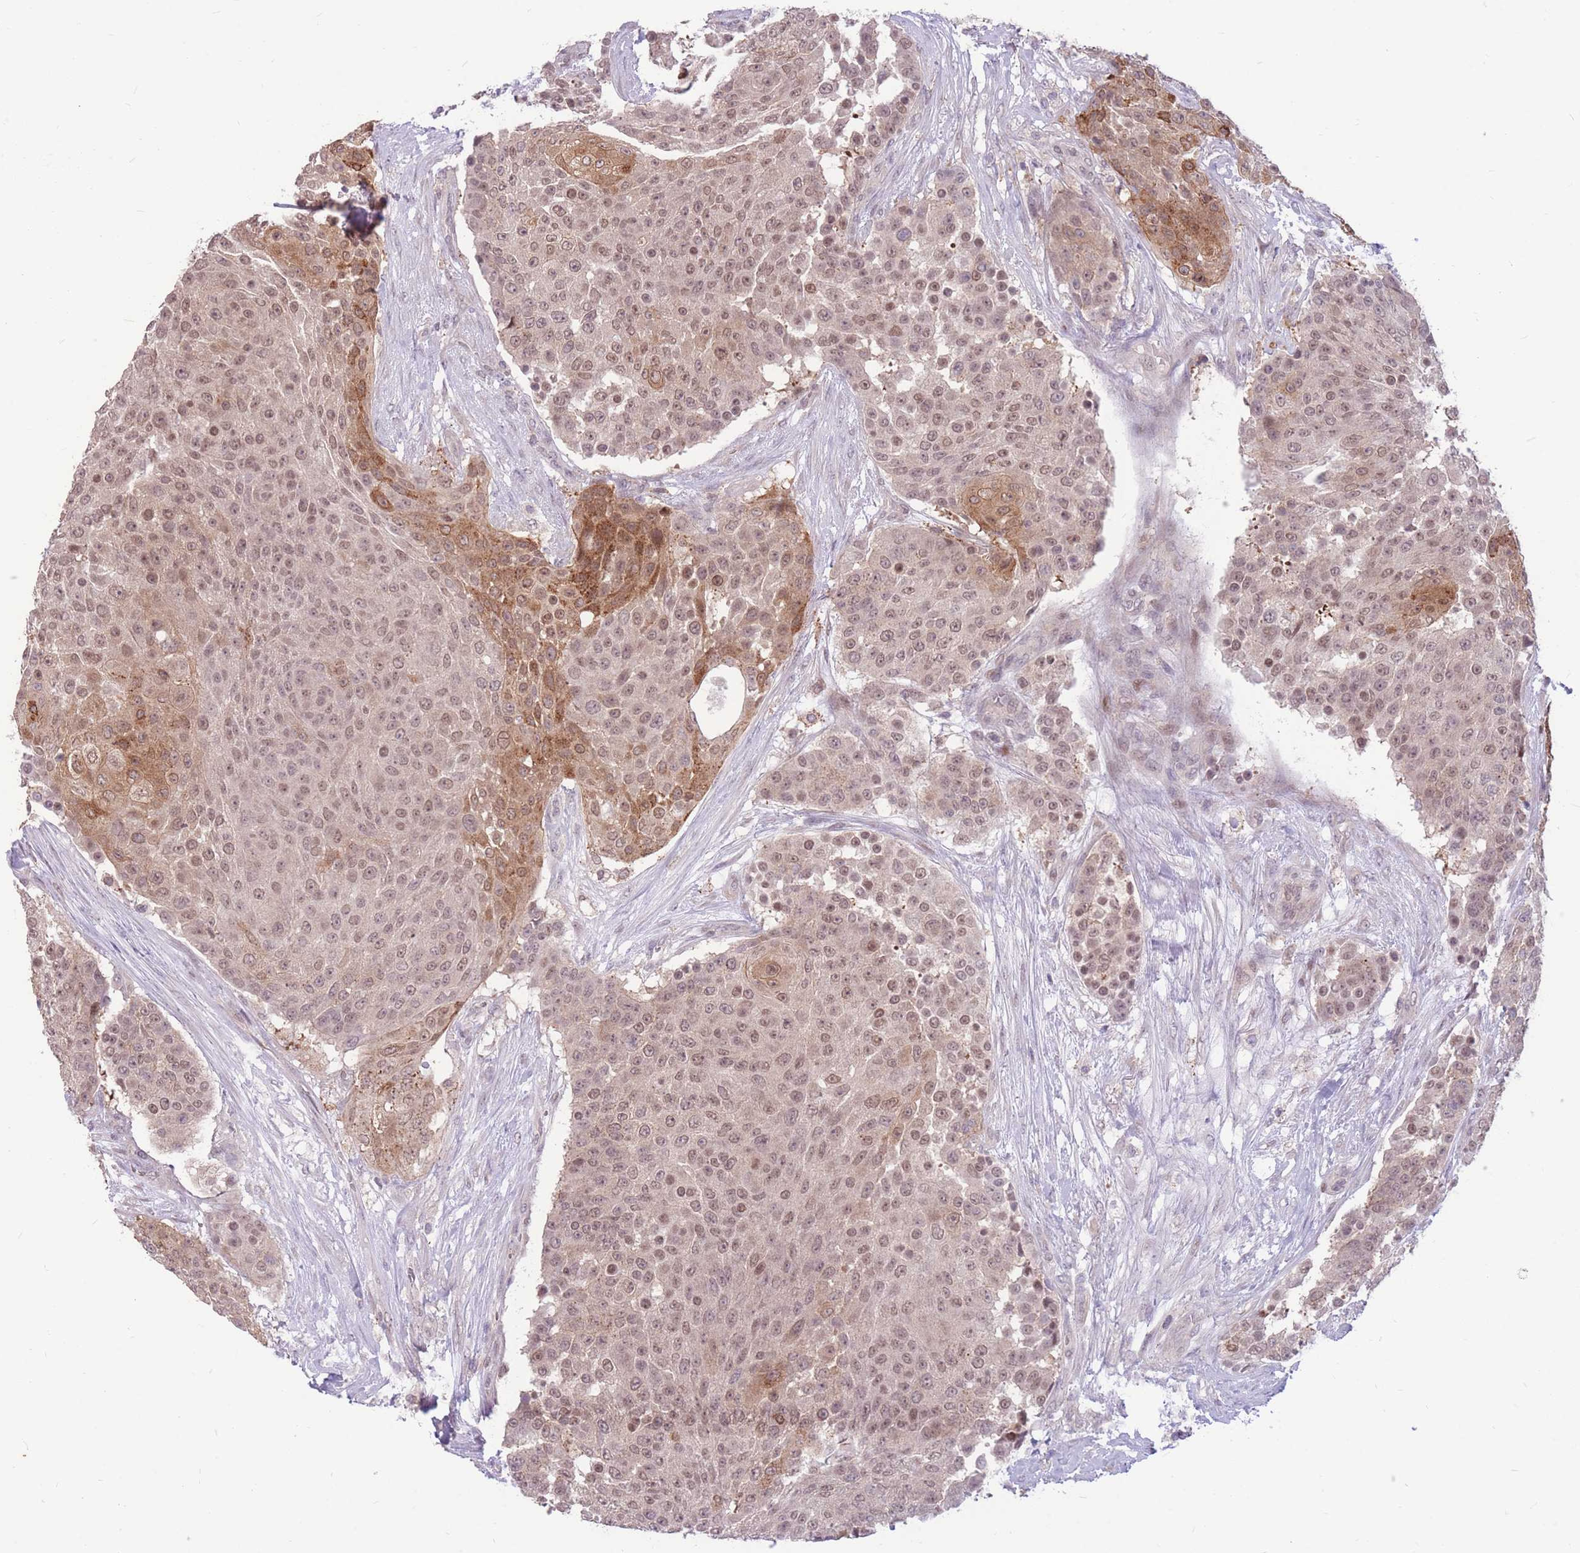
{"staining": {"intensity": "moderate", "quantity": ">75%", "location": "cytoplasmic/membranous,nuclear"}, "tissue": "urothelial cancer", "cell_type": "Tumor cells", "image_type": "cancer", "snomed": [{"axis": "morphology", "description": "Urothelial carcinoma, High grade"}, {"axis": "topography", "description": "Urinary bladder"}], "caption": "Urothelial cancer stained with a protein marker displays moderate staining in tumor cells.", "gene": "TCF20", "patient": {"sex": "female", "age": 63}}